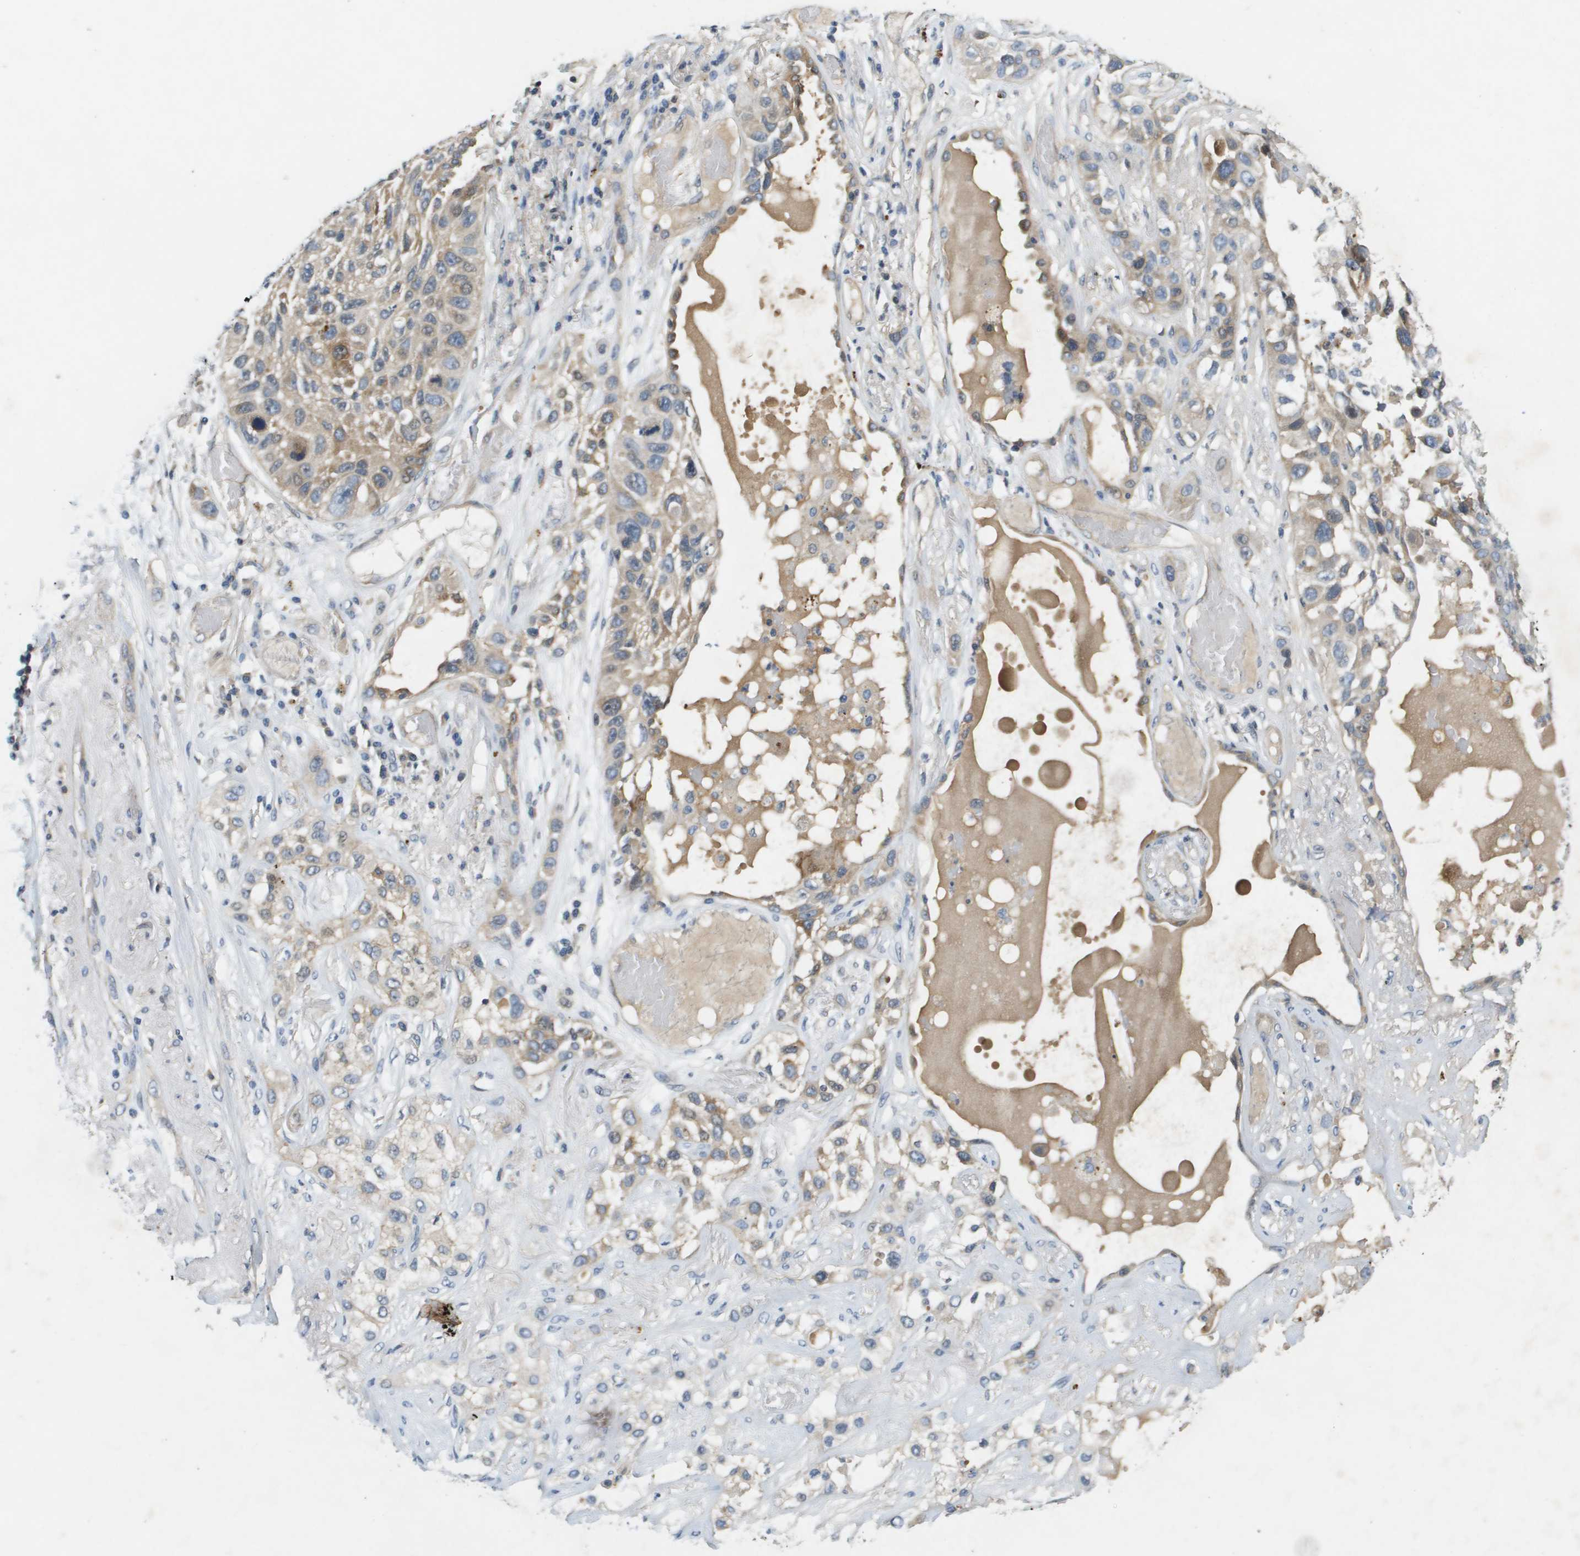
{"staining": {"intensity": "weak", "quantity": ">75%", "location": "cytoplasmic/membranous"}, "tissue": "lung cancer", "cell_type": "Tumor cells", "image_type": "cancer", "snomed": [{"axis": "morphology", "description": "Squamous cell carcinoma, NOS"}, {"axis": "topography", "description": "Lung"}], "caption": "Brown immunohistochemical staining in lung cancer reveals weak cytoplasmic/membranous staining in approximately >75% of tumor cells. (DAB IHC with brightfield microscopy, high magnification).", "gene": "PGAP3", "patient": {"sex": "male", "age": 71}}